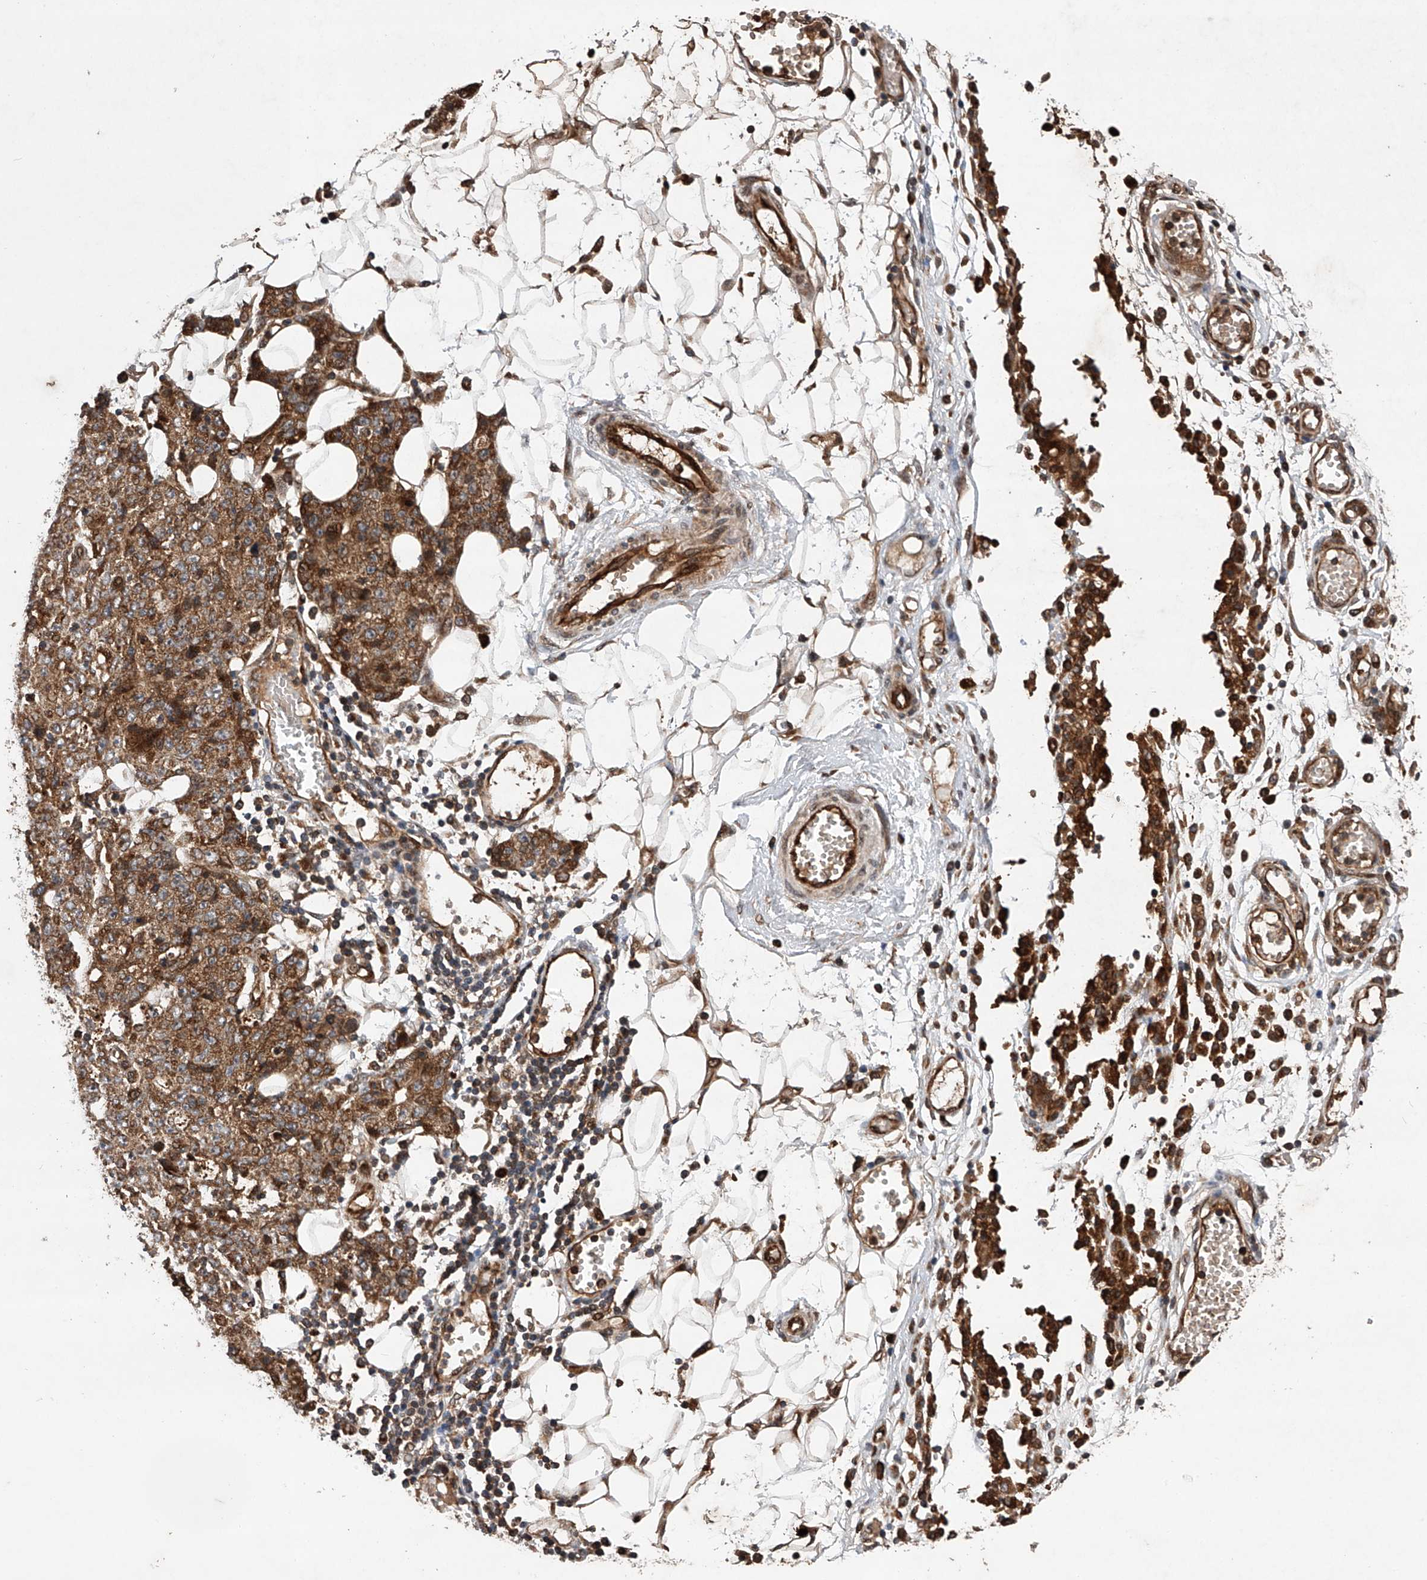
{"staining": {"intensity": "moderate", "quantity": ">75%", "location": "cytoplasmic/membranous"}, "tissue": "ovarian cancer", "cell_type": "Tumor cells", "image_type": "cancer", "snomed": [{"axis": "morphology", "description": "Carcinoma, endometroid"}, {"axis": "topography", "description": "Ovary"}], "caption": "Endometroid carcinoma (ovarian) was stained to show a protein in brown. There is medium levels of moderate cytoplasmic/membranous expression in about >75% of tumor cells.", "gene": "MAP3K11", "patient": {"sex": "female", "age": 42}}